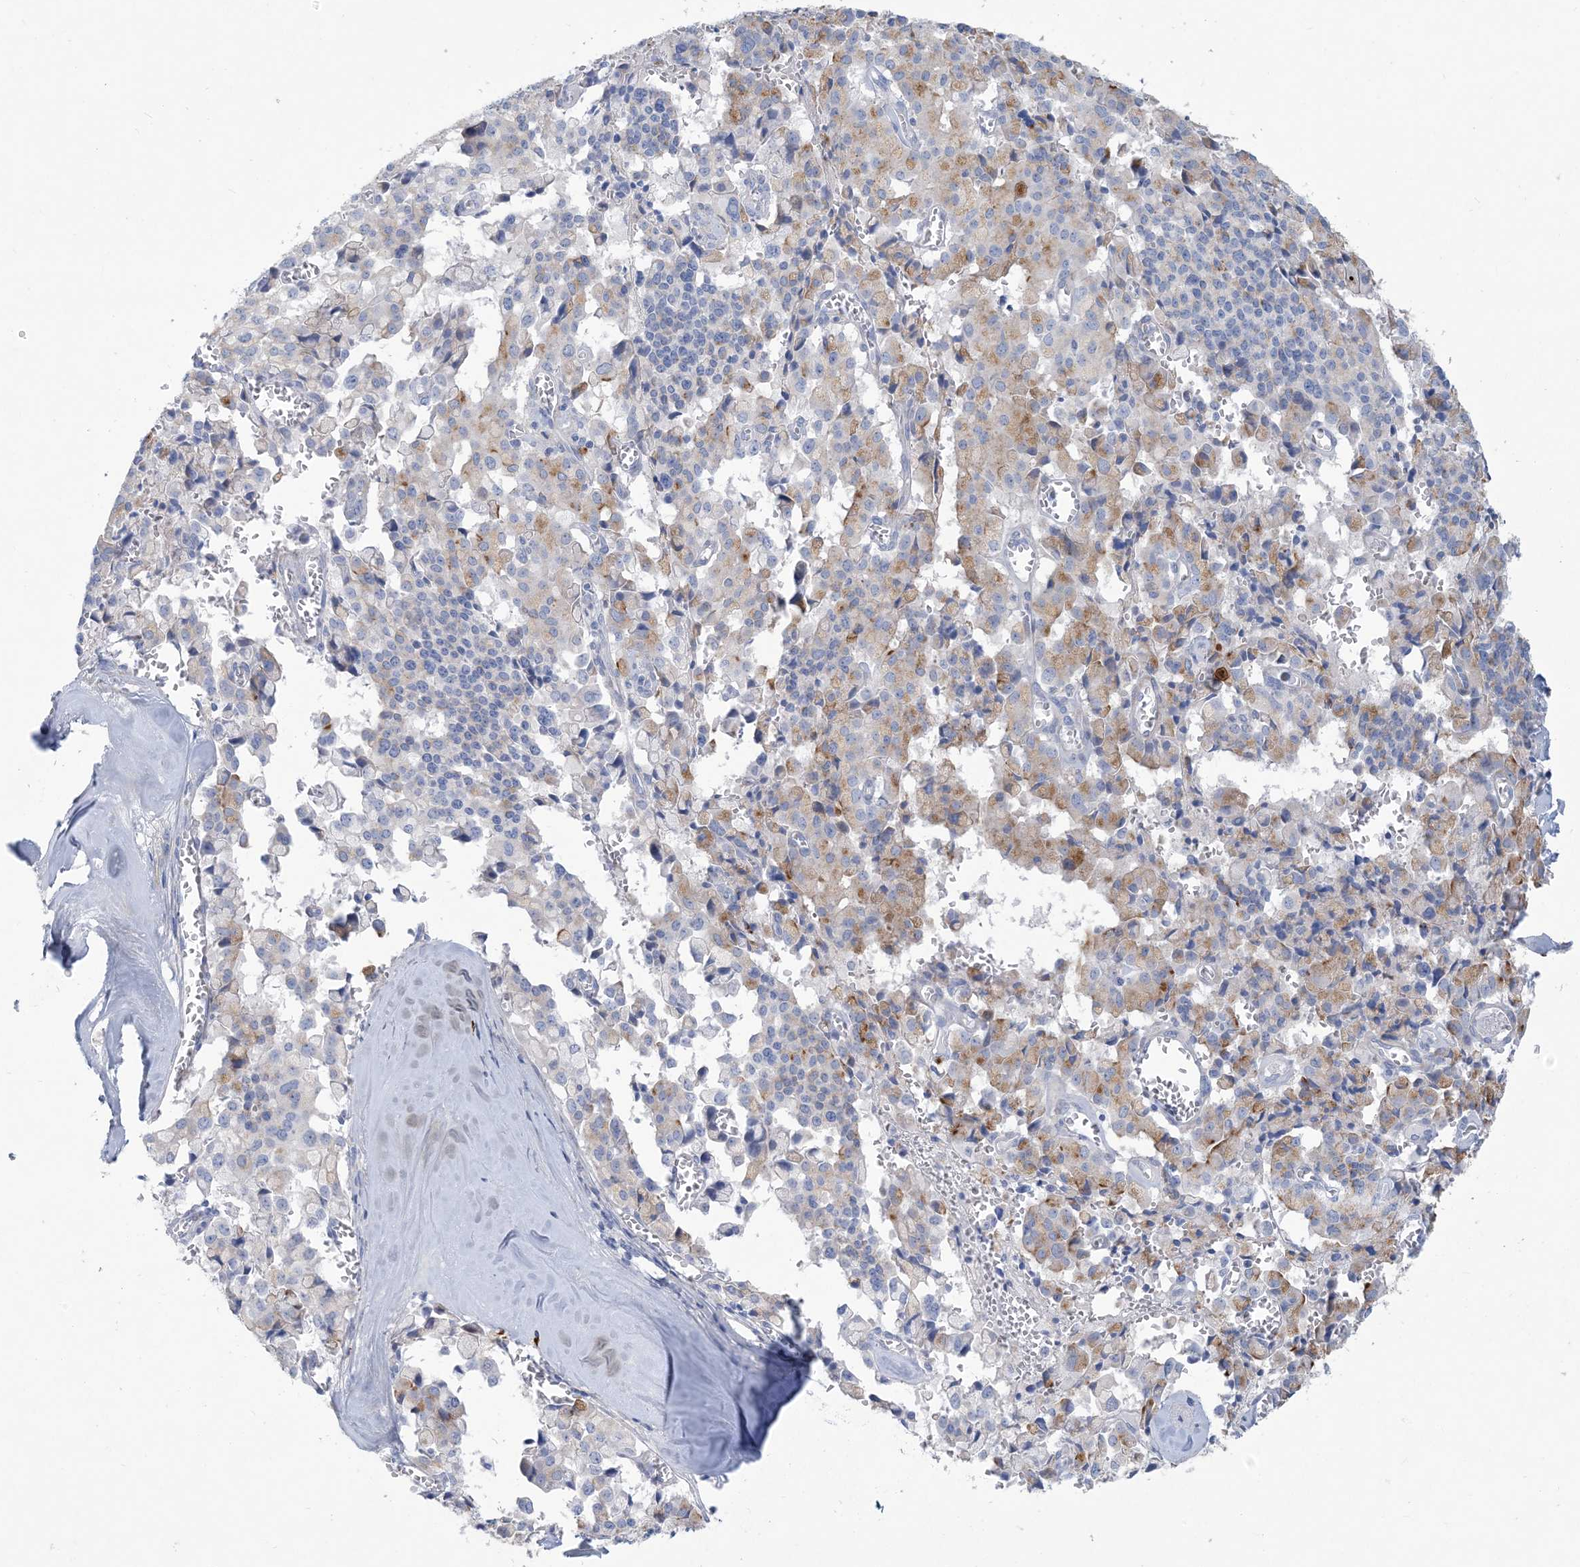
{"staining": {"intensity": "moderate", "quantity": "<25%", "location": "cytoplasmic/membranous"}, "tissue": "pancreatic cancer", "cell_type": "Tumor cells", "image_type": "cancer", "snomed": [{"axis": "morphology", "description": "Adenocarcinoma, NOS"}, {"axis": "topography", "description": "Pancreas"}], "caption": "This is a micrograph of IHC staining of pancreatic cancer, which shows moderate staining in the cytoplasmic/membranous of tumor cells.", "gene": "MOXD1", "patient": {"sex": "male", "age": 65}}